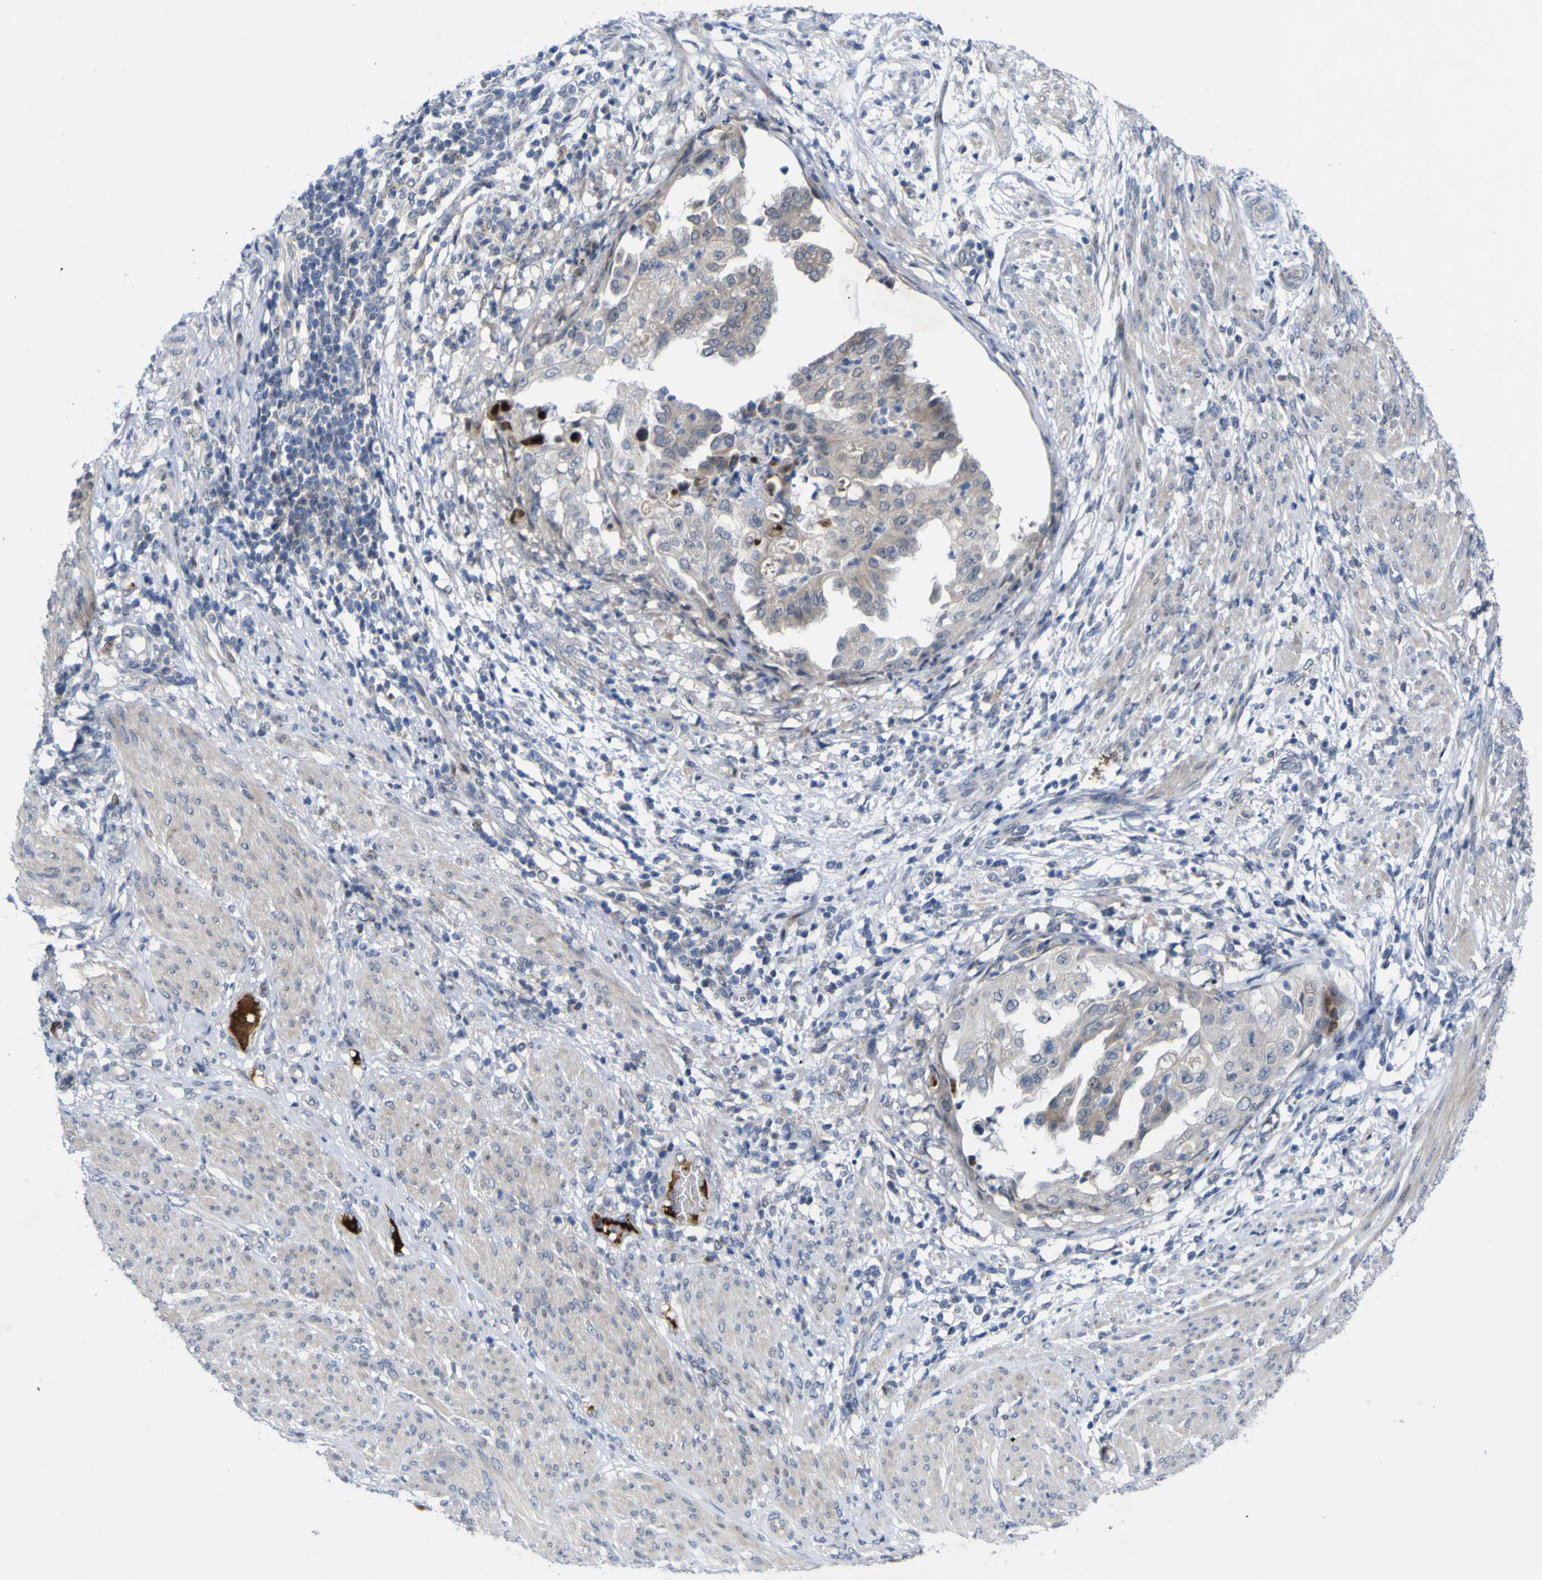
{"staining": {"intensity": "weak", "quantity": ">75%", "location": "cytoplasmic/membranous"}, "tissue": "endometrial cancer", "cell_type": "Tumor cells", "image_type": "cancer", "snomed": [{"axis": "morphology", "description": "Adenocarcinoma, NOS"}, {"axis": "topography", "description": "Endometrium"}], "caption": "Endometrial cancer stained with DAB IHC demonstrates low levels of weak cytoplasmic/membranous positivity in about >75% of tumor cells.", "gene": "NAV1", "patient": {"sex": "female", "age": 85}}